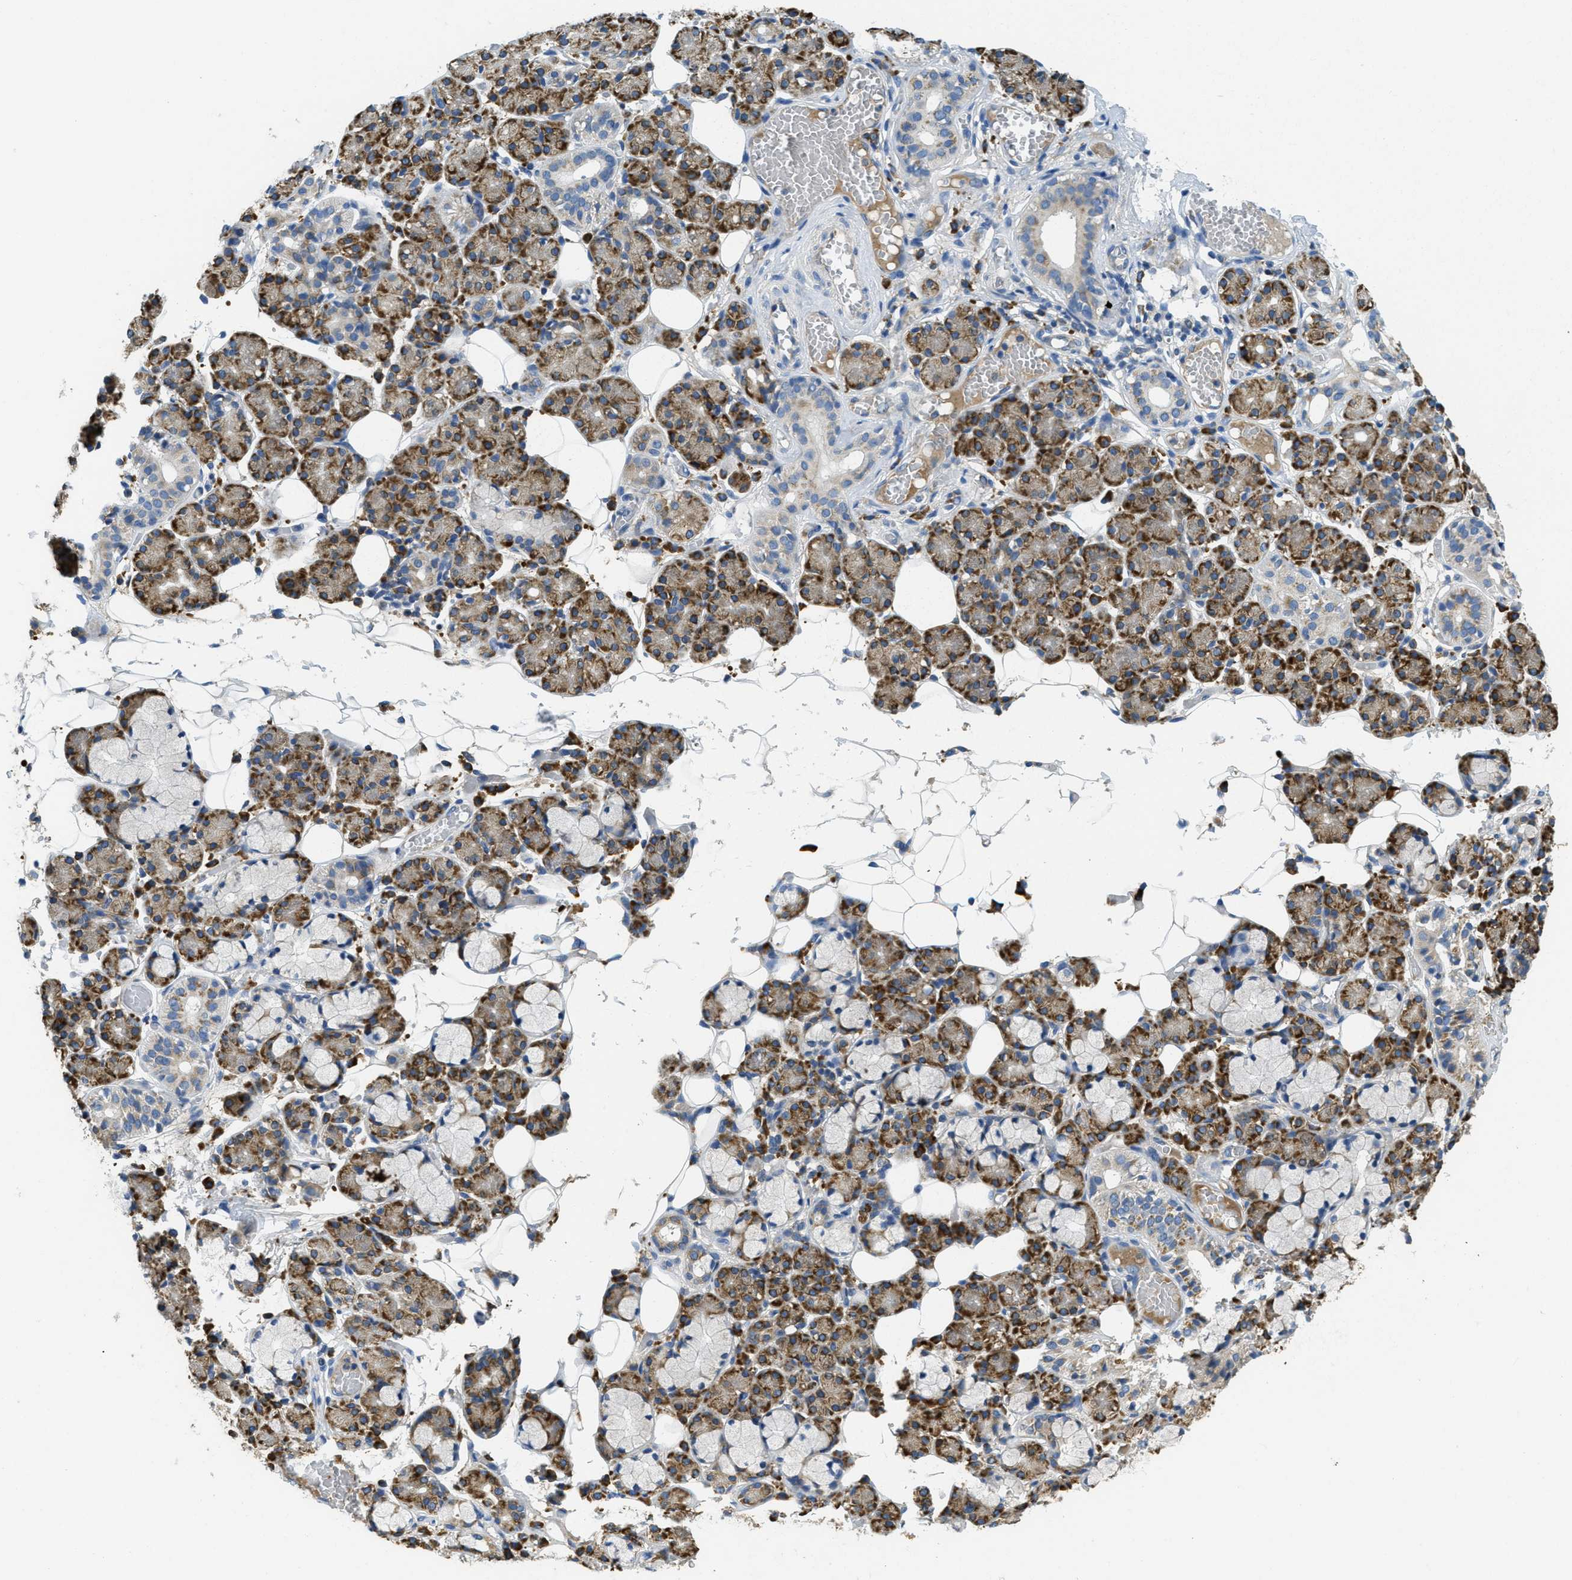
{"staining": {"intensity": "strong", "quantity": "25%-75%", "location": "cytoplasmic/membranous"}, "tissue": "salivary gland", "cell_type": "Glandular cells", "image_type": "normal", "snomed": [{"axis": "morphology", "description": "Normal tissue, NOS"}, {"axis": "topography", "description": "Salivary gland"}], "caption": "A histopathology image showing strong cytoplasmic/membranous positivity in about 25%-75% of glandular cells in unremarkable salivary gland, as visualized by brown immunohistochemical staining.", "gene": "SSR1", "patient": {"sex": "male", "age": 63}}